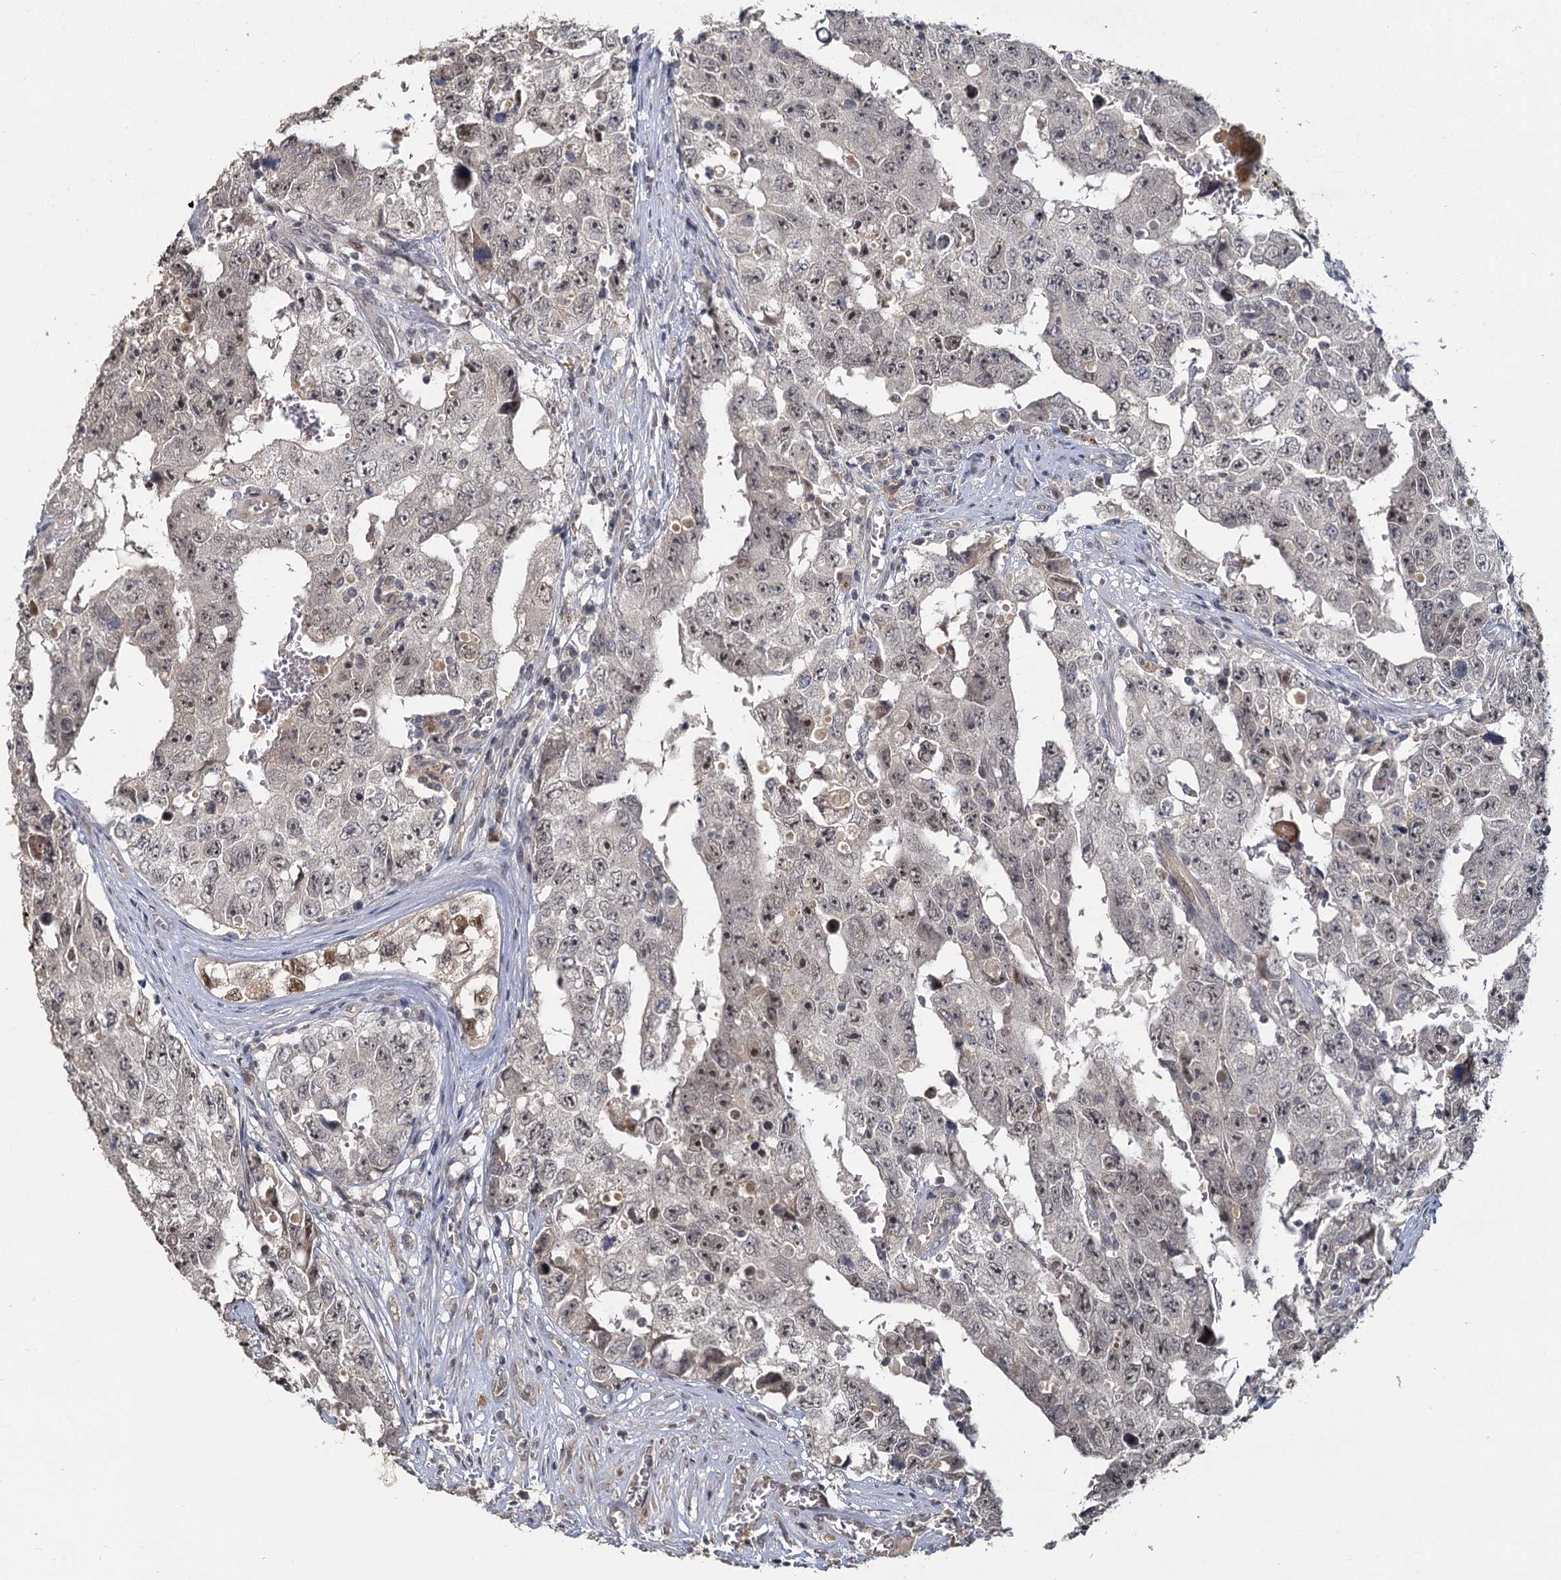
{"staining": {"intensity": "negative", "quantity": "none", "location": "none"}, "tissue": "testis cancer", "cell_type": "Tumor cells", "image_type": "cancer", "snomed": [{"axis": "morphology", "description": "Carcinoma, Embryonal, NOS"}, {"axis": "topography", "description": "Testis"}], "caption": "Testis cancer (embryonal carcinoma) was stained to show a protein in brown. There is no significant positivity in tumor cells.", "gene": "MUCL1", "patient": {"sex": "male", "age": 17}}